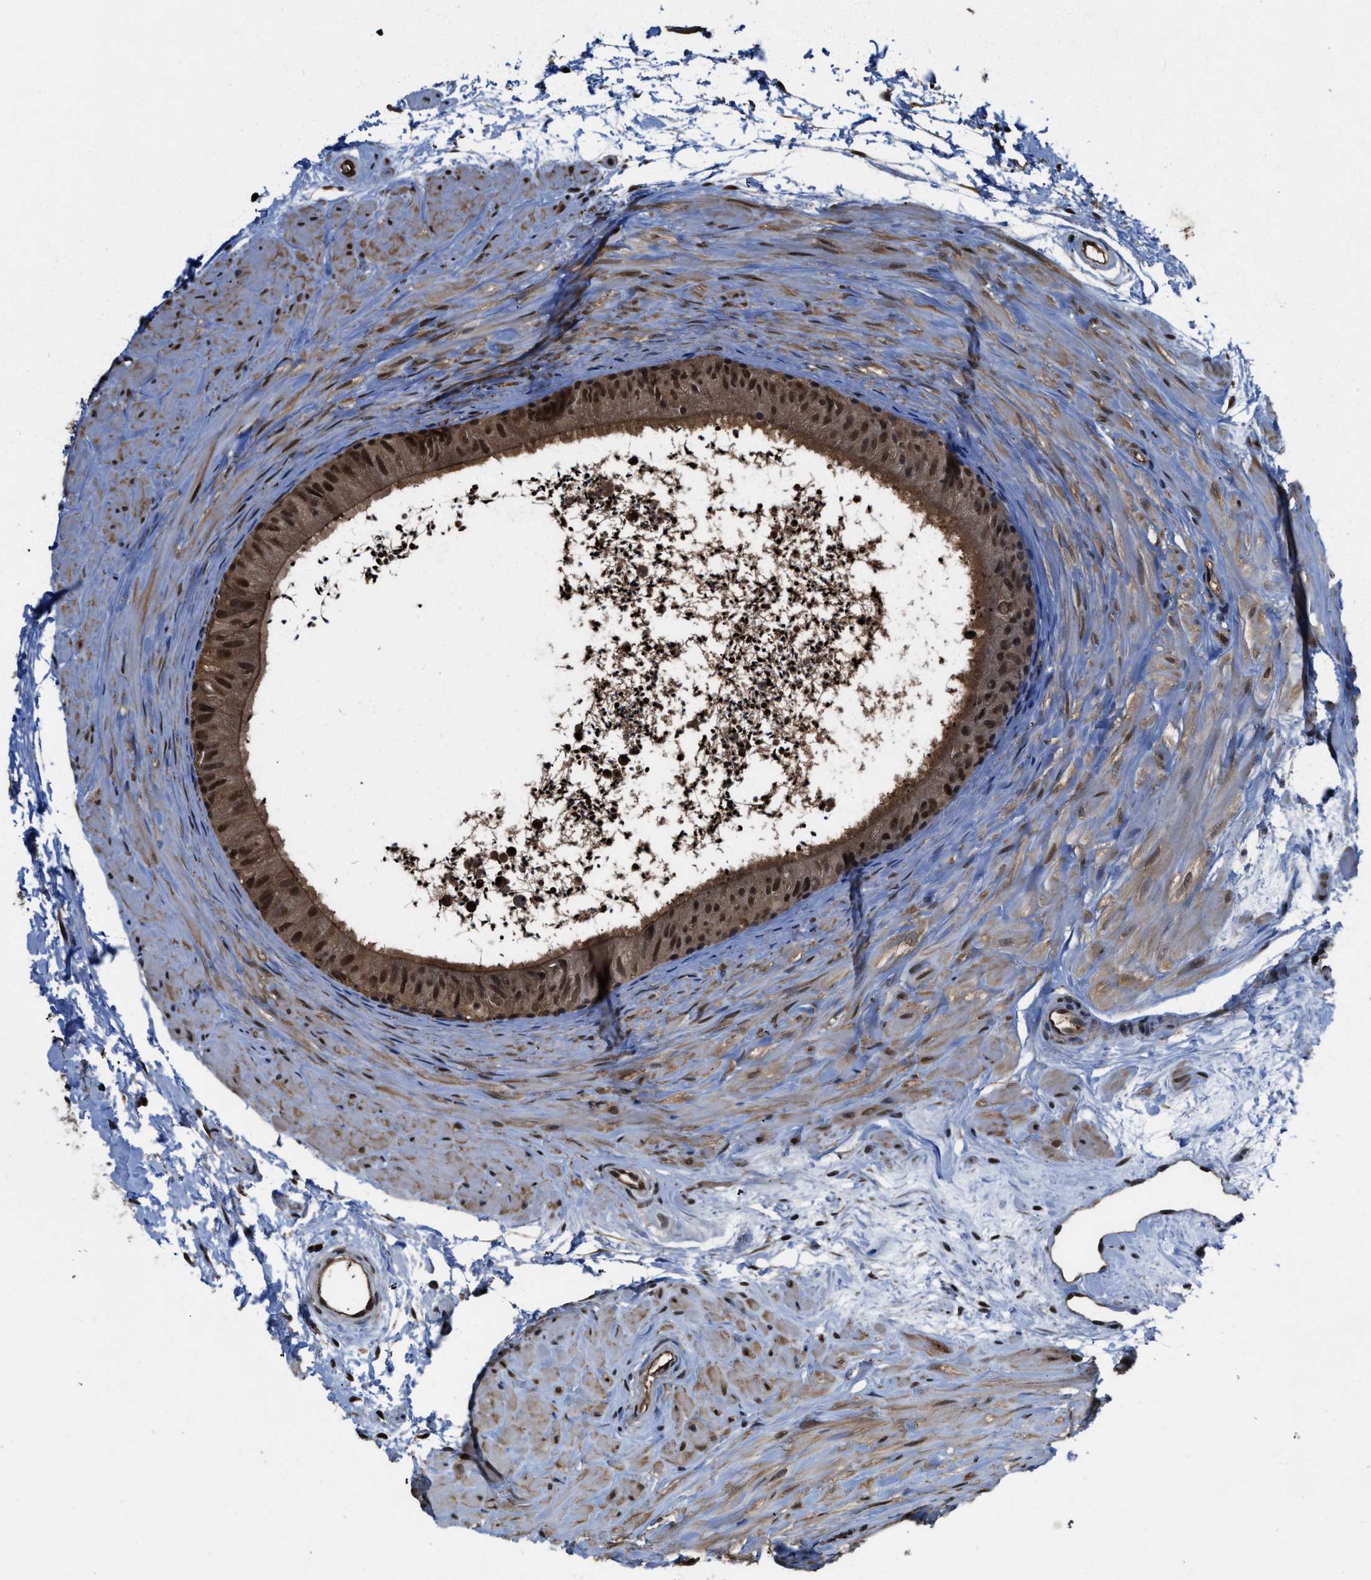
{"staining": {"intensity": "moderate", "quantity": ">75%", "location": "cytoplasmic/membranous,nuclear"}, "tissue": "epididymis", "cell_type": "Glandular cells", "image_type": "normal", "snomed": [{"axis": "morphology", "description": "Normal tissue, NOS"}, {"axis": "topography", "description": "Epididymis"}], "caption": "Moderate cytoplasmic/membranous,nuclear positivity is present in about >75% of glandular cells in benign epididymis.", "gene": "FNTA", "patient": {"sex": "male", "age": 56}}